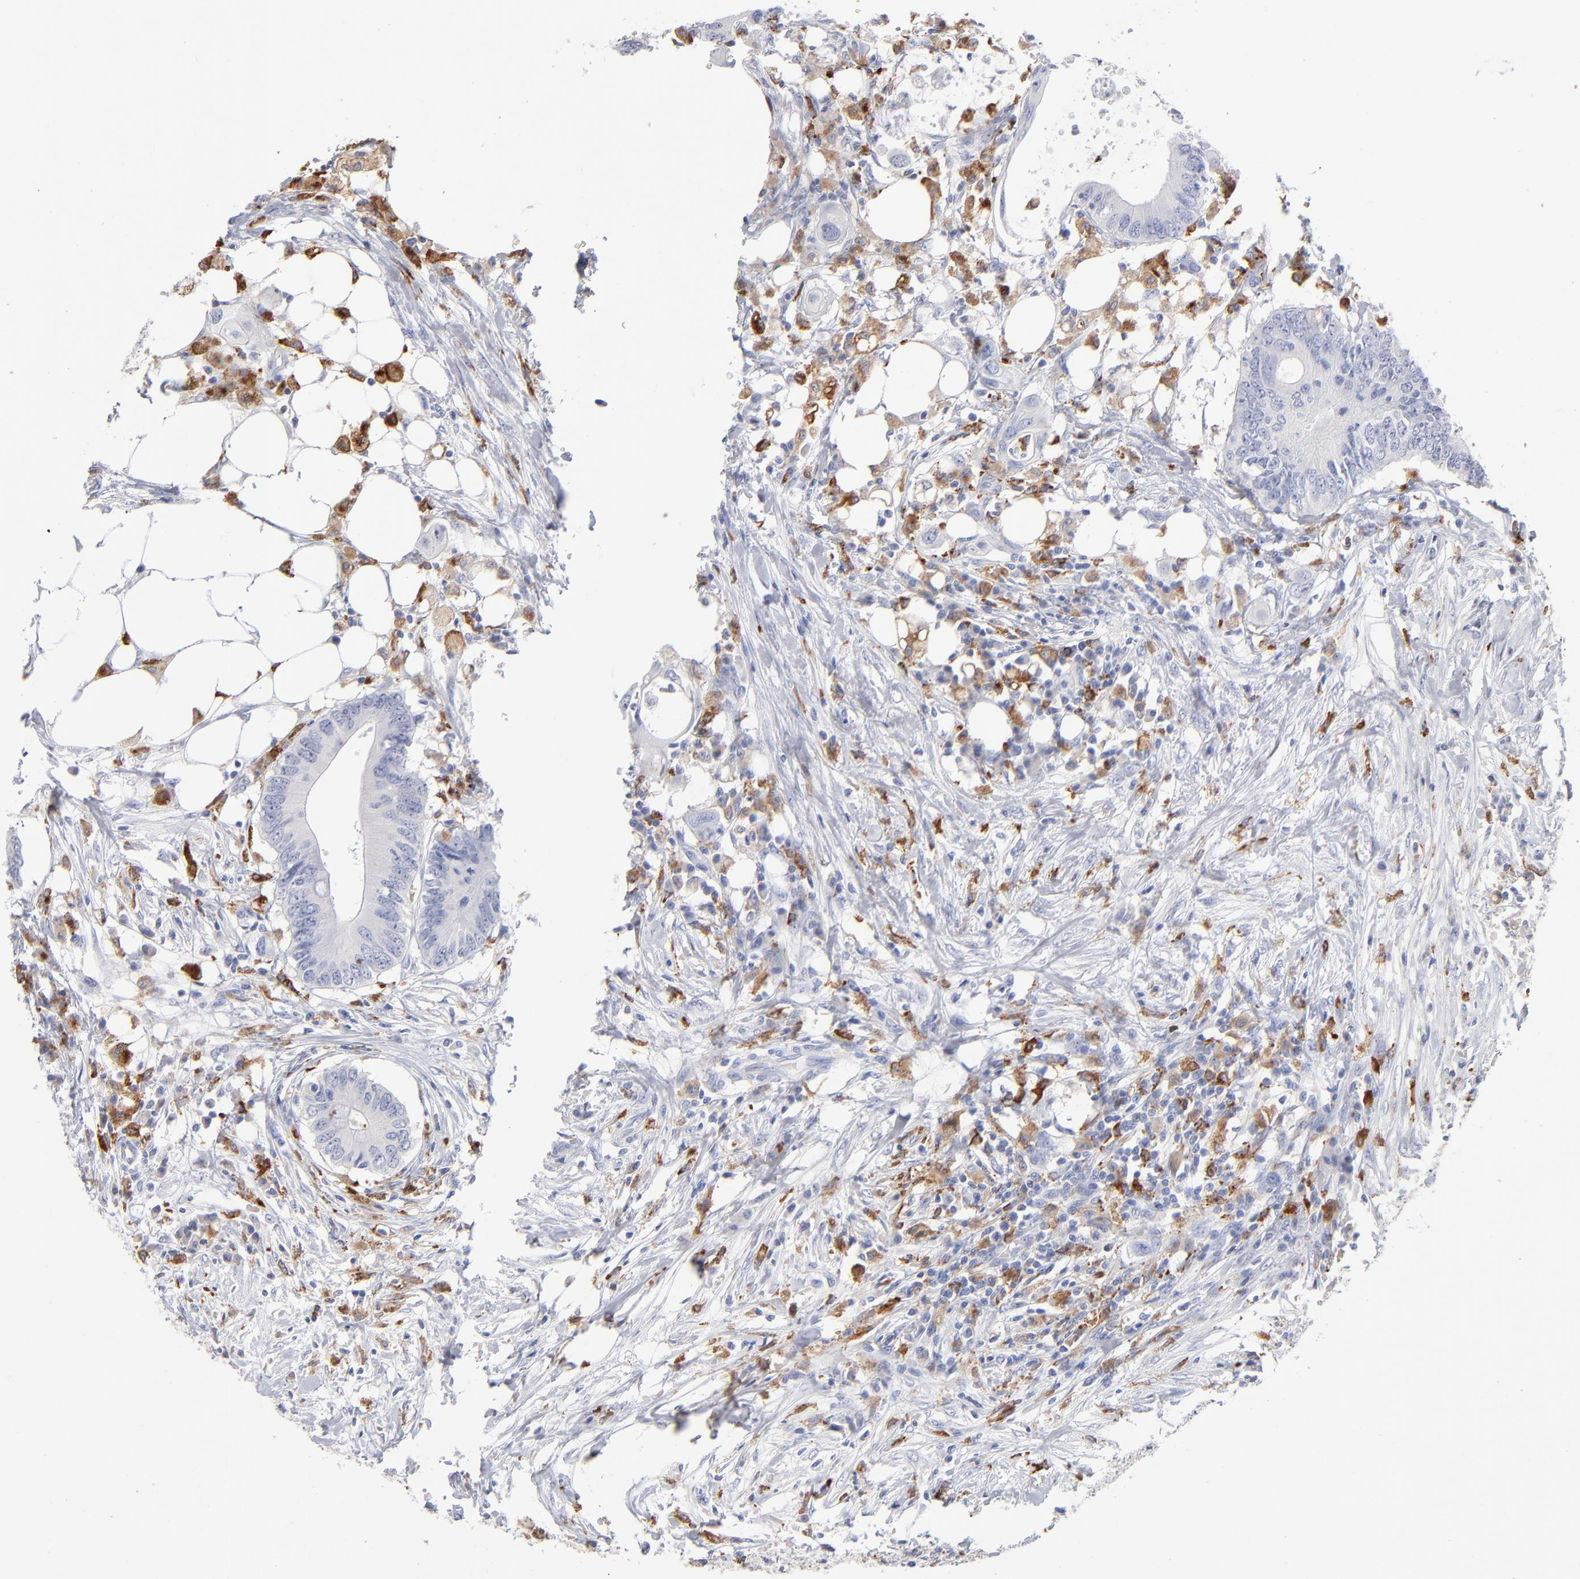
{"staining": {"intensity": "negative", "quantity": "none", "location": "none"}, "tissue": "colorectal cancer", "cell_type": "Tumor cells", "image_type": "cancer", "snomed": [{"axis": "morphology", "description": "Adenocarcinoma, NOS"}, {"axis": "topography", "description": "Colon"}], "caption": "There is no significant positivity in tumor cells of colorectal adenocarcinoma.", "gene": "CD180", "patient": {"sex": "male", "age": 71}}